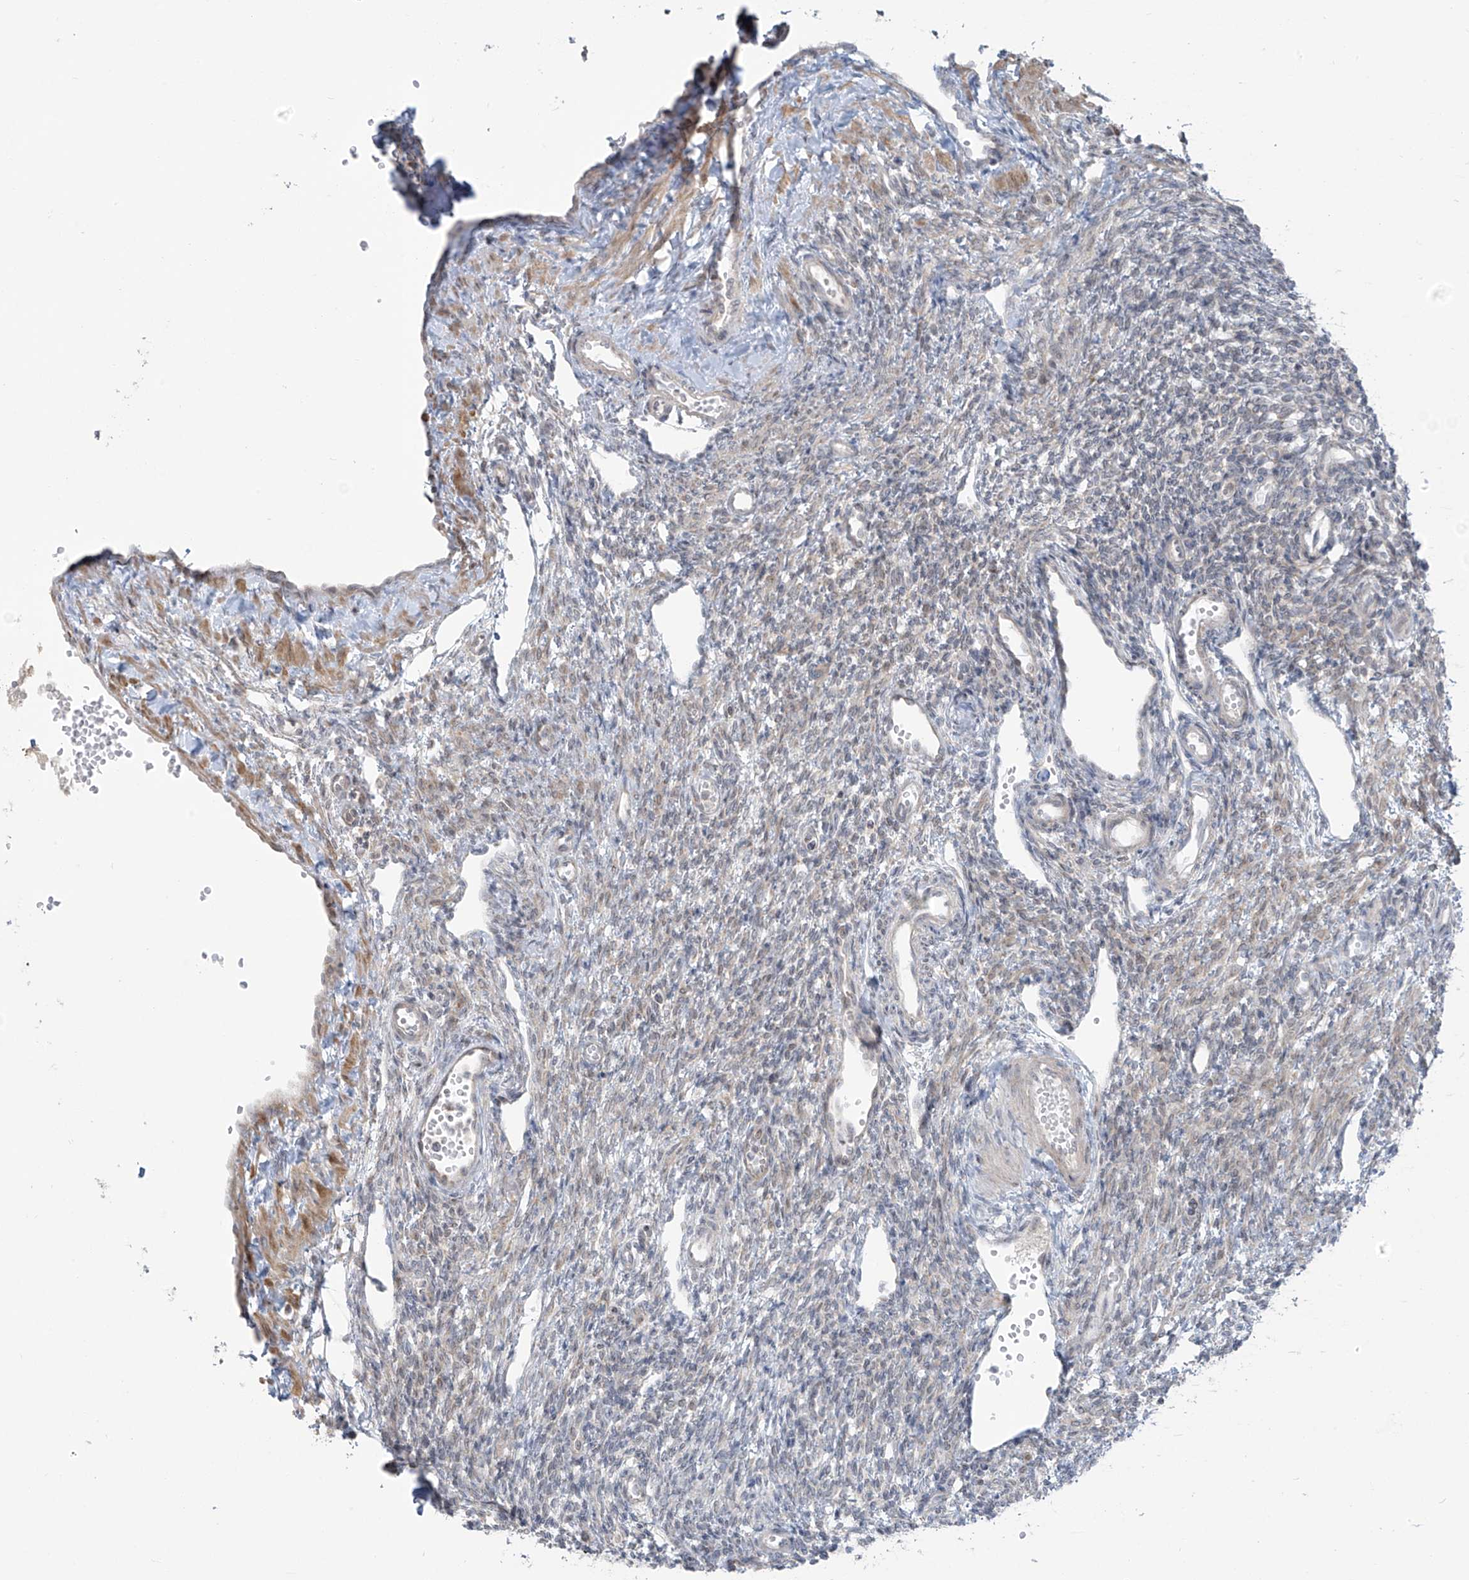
{"staining": {"intensity": "weak", "quantity": ">75%", "location": "cytoplasmic/membranous"}, "tissue": "ovary", "cell_type": "Follicle cells", "image_type": "normal", "snomed": [{"axis": "morphology", "description": "Normal tissue, NOS"}, {"axis": "morphology", "description": "Cyst, NOS"}, {"axis": "topography", "description": "Ovary"}], "caption": "Immunohistochemistry (IHC) staining of normal ovary, which exhibits low levels of weak cytoplasmic/membranous expression in approximately >75% of follicle cells indicating weak cytoplasmic/membranous protein positivity. The staining was performed using DAB (3,3'-diaminobenzidine) (brown) for protein detection and nuclei were counterstained in hematoxylin (blue).", "gene": "HDDC2", "patient": {"sex": "female", "age": 33}}